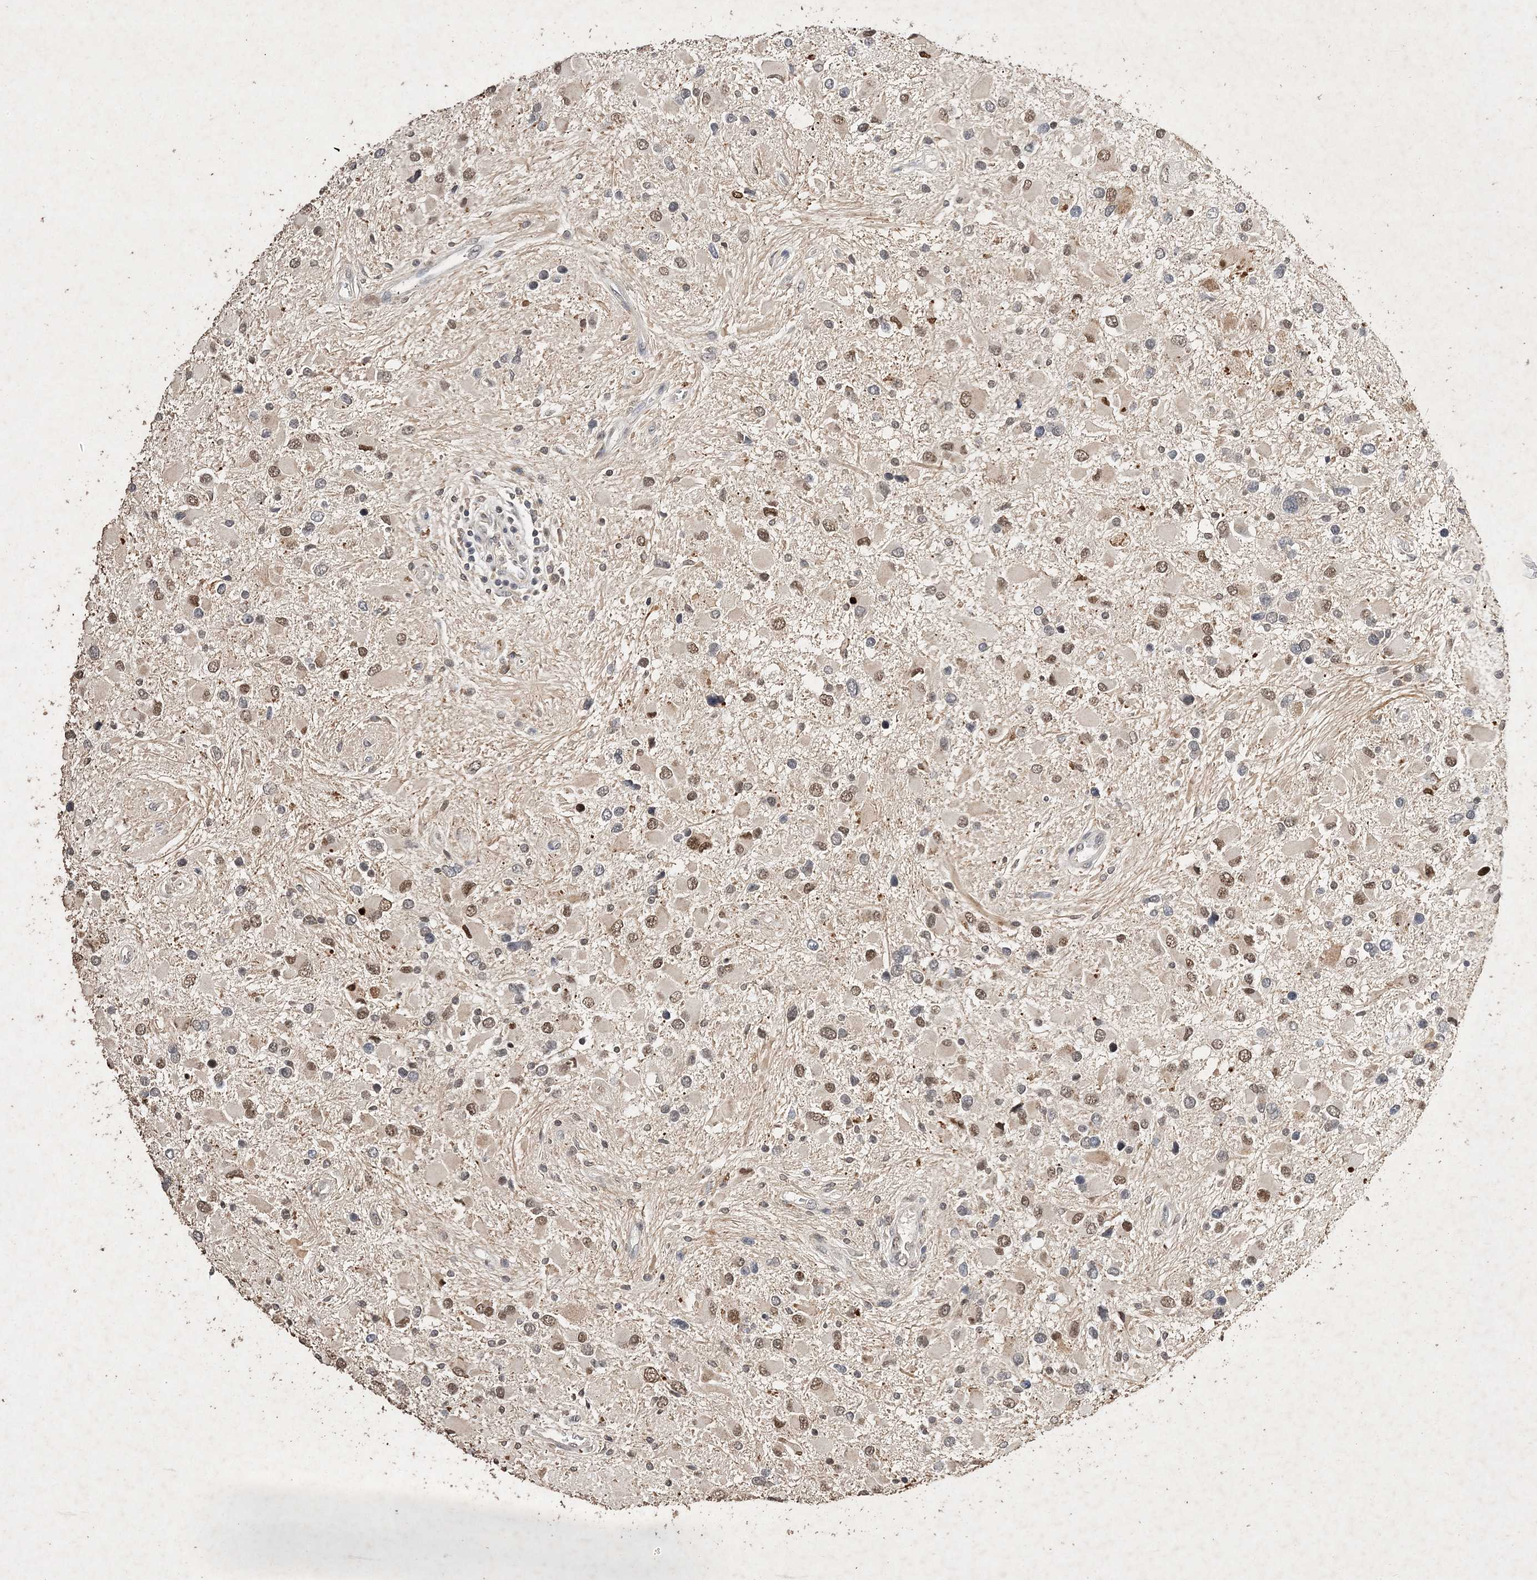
{"staining": {"intensity": "moderate", "quantity": "25%-75%", "location": "nuclear"}, "tissue": "glioma", "cell_type": "Tumor cells", "image_type": "cancer", "snomed": [{"axis": "morphology", "description": "Glioma, malignant, High grade"}, {"axis": "topography", "description": "Brain"}], "caption": "IHC (DAB (3,3'-diaminobenzidine)) staining of glioma exhibits moderate nuclear protein staining in approximately 25%-75% of tumor cells.", "gene": "C3orf38", "patient": {"sex": "male", "age": 53}}